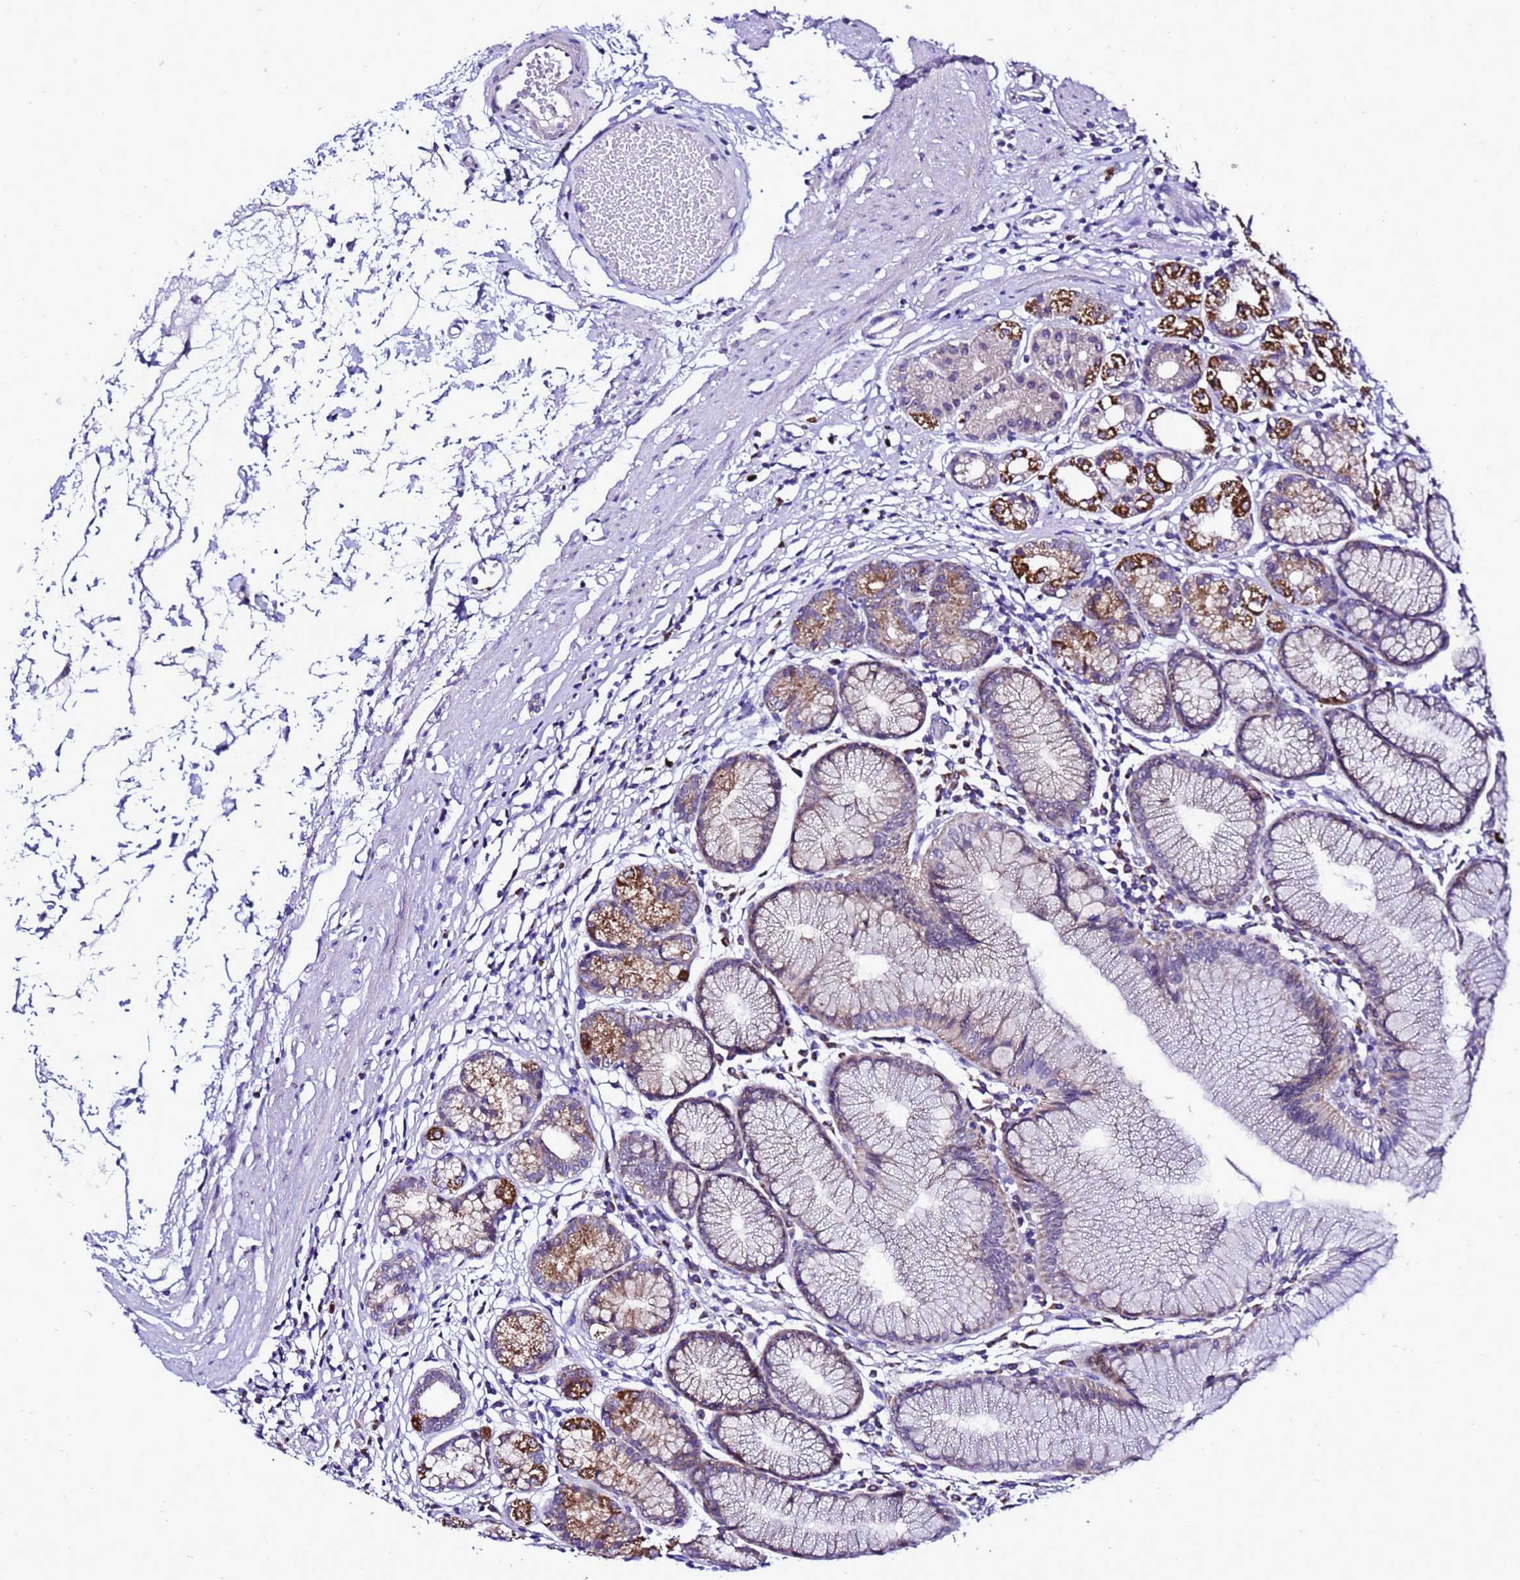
{"staining": {"intensity": "strong", "quantity": "<25%", "location": "cytoplasmic/membranous"}, "tissue": "stomach", "cell_type": "Glandular cells", "image_type": "normal", "snomed": [{"axis": "morphology", "description": "Normal tissue, NOS"}, {"axis": "topography", "description": "Stomach"}], "caption": "Human stomach stained for a protein (brown) shows strong cytoplasmic/membranous positive staining in about <25% of glandular cells.", "gene": "DPH6", "patient": {"sex": "female", "age": 57}}